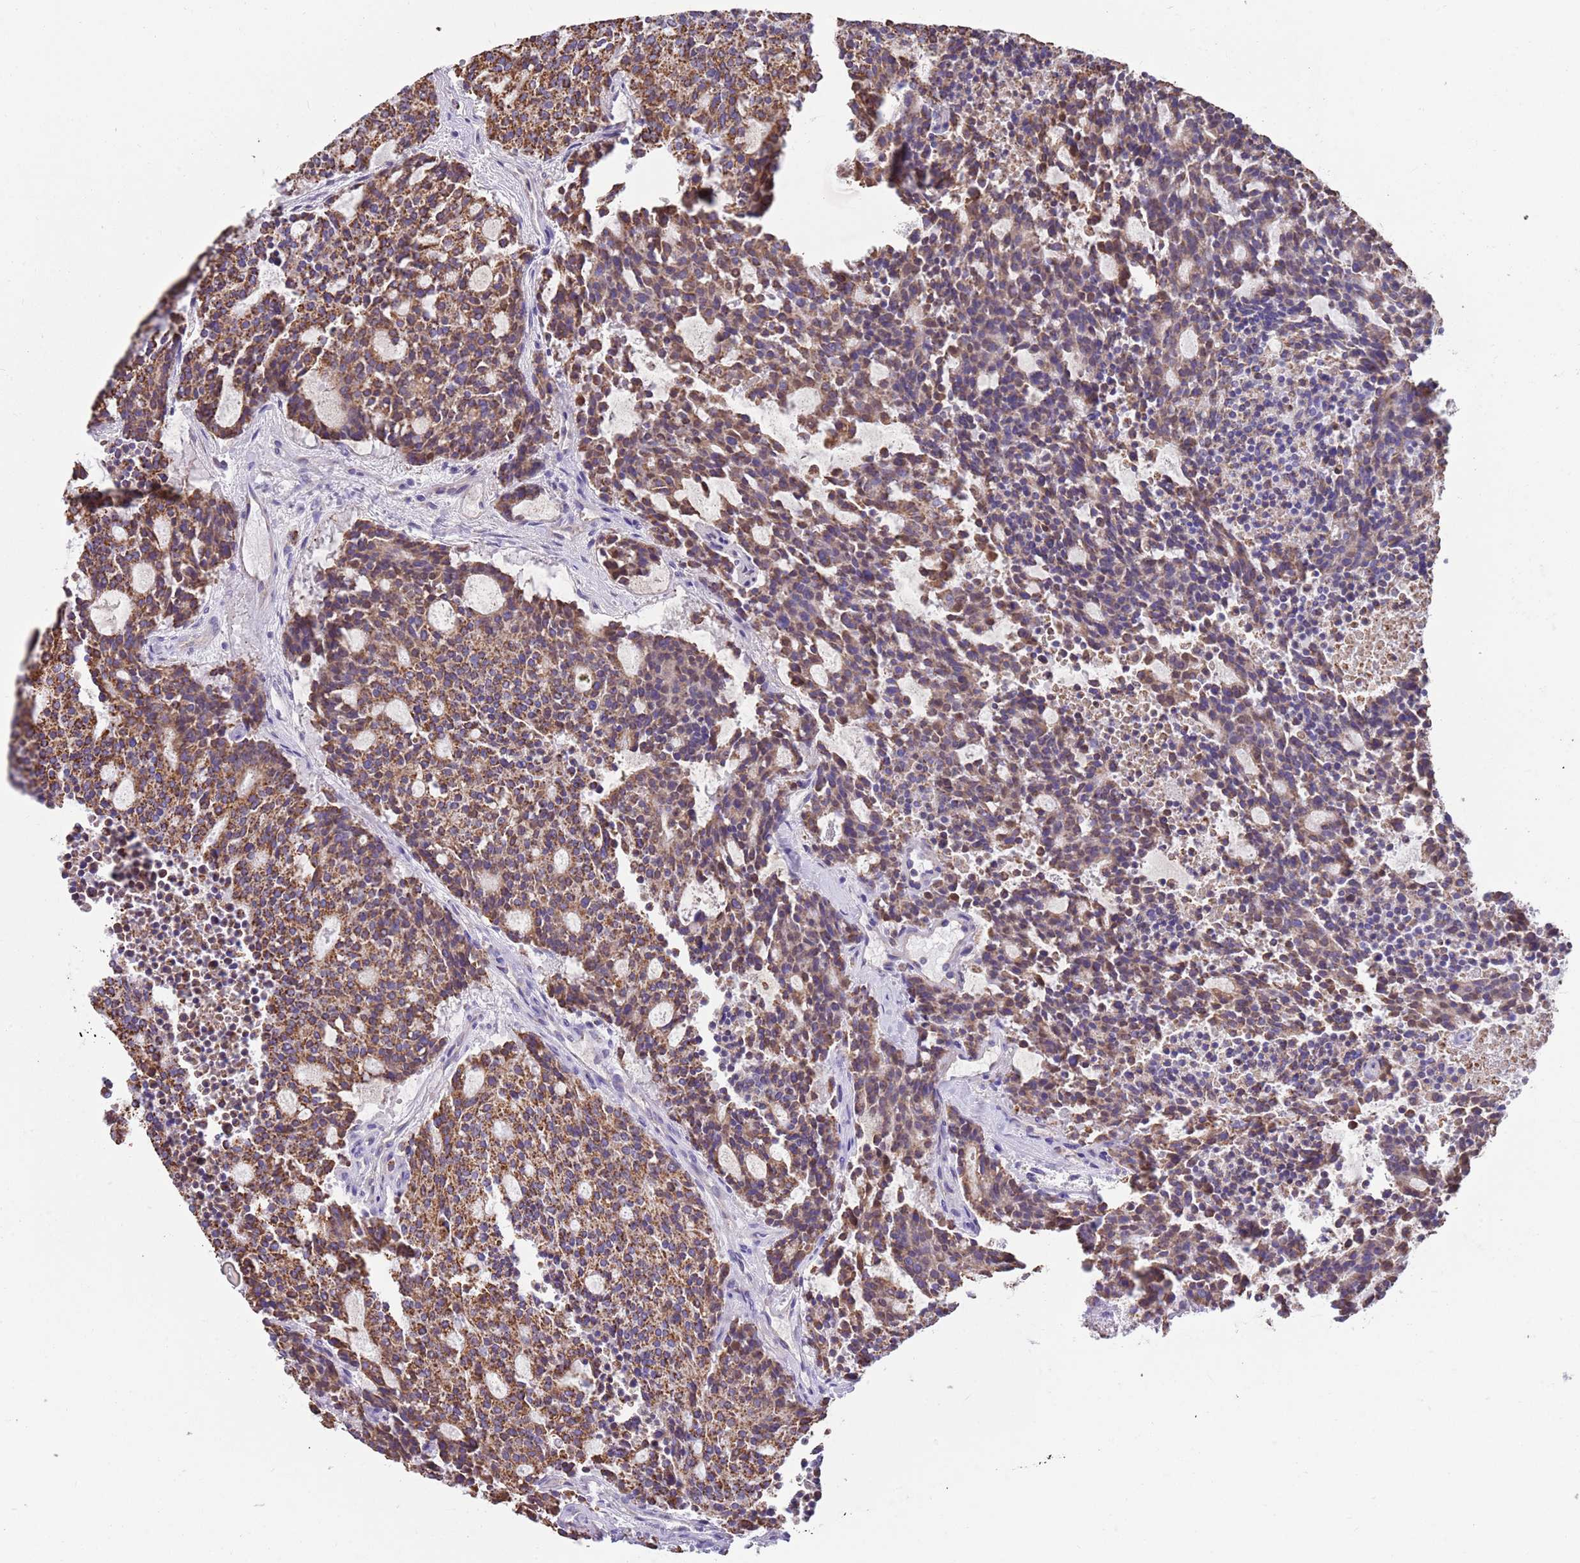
{"staining": {"intensity": "strong", "quantity": ">75%", "location": "cytoplasmic/membranous"}, "tissue": "carcinoid", "cell_type": "Tumor cells", "image_type": "cancer", "snomed": [{"axis": "morphology", "description": "Carcinoid, malignant, NOS"}, {"axis": "topography", "description": "Pancreas"}], "caption": "Strong cytoplasmic/membranous staining for a protein is present in about >75% of tumor cells of carcinoid using IHC.", "gene": "TTLL1", "patient": {"sex": "female", "age": 54}}